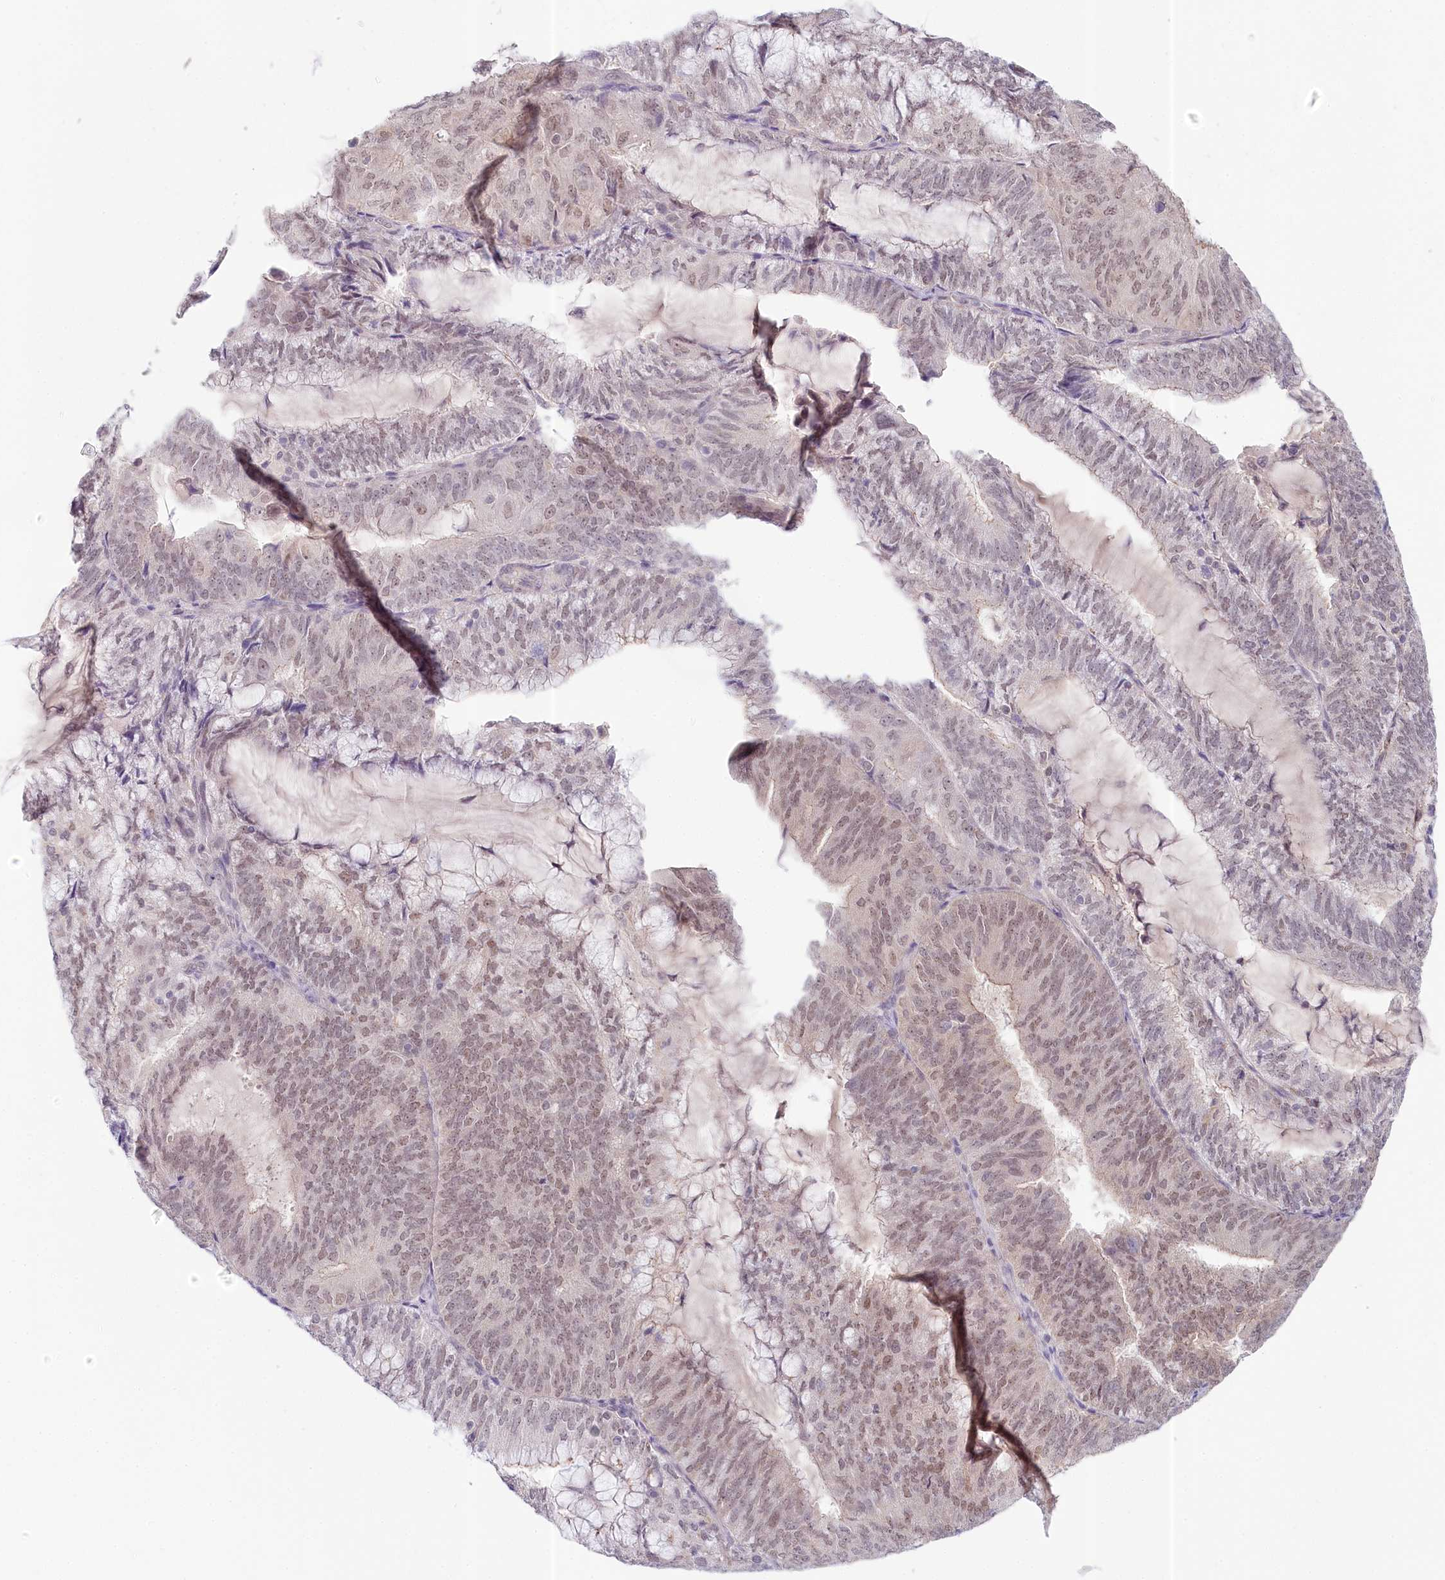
{"staining": {"intensity": "weak", "quantity": "25%-75%", "location": "nuclear"}, "tissue": "endometrial cancer", "cell_type": "Tumor cells", "image_type": "cancer", "snomed": [{"axis": "morphology", "description": "Adenocarcinoma, NOS"}, {"axis": "topography", "description": "Endometrium"}], "caption": "Approximately 25%-75% of tumor cells in endometrial cancer show weak nuclear protein positivity as visualized by brown immunohistochemical staining.", "gene": "AMTN", "patient": {"sex": "female", "age": 81}}